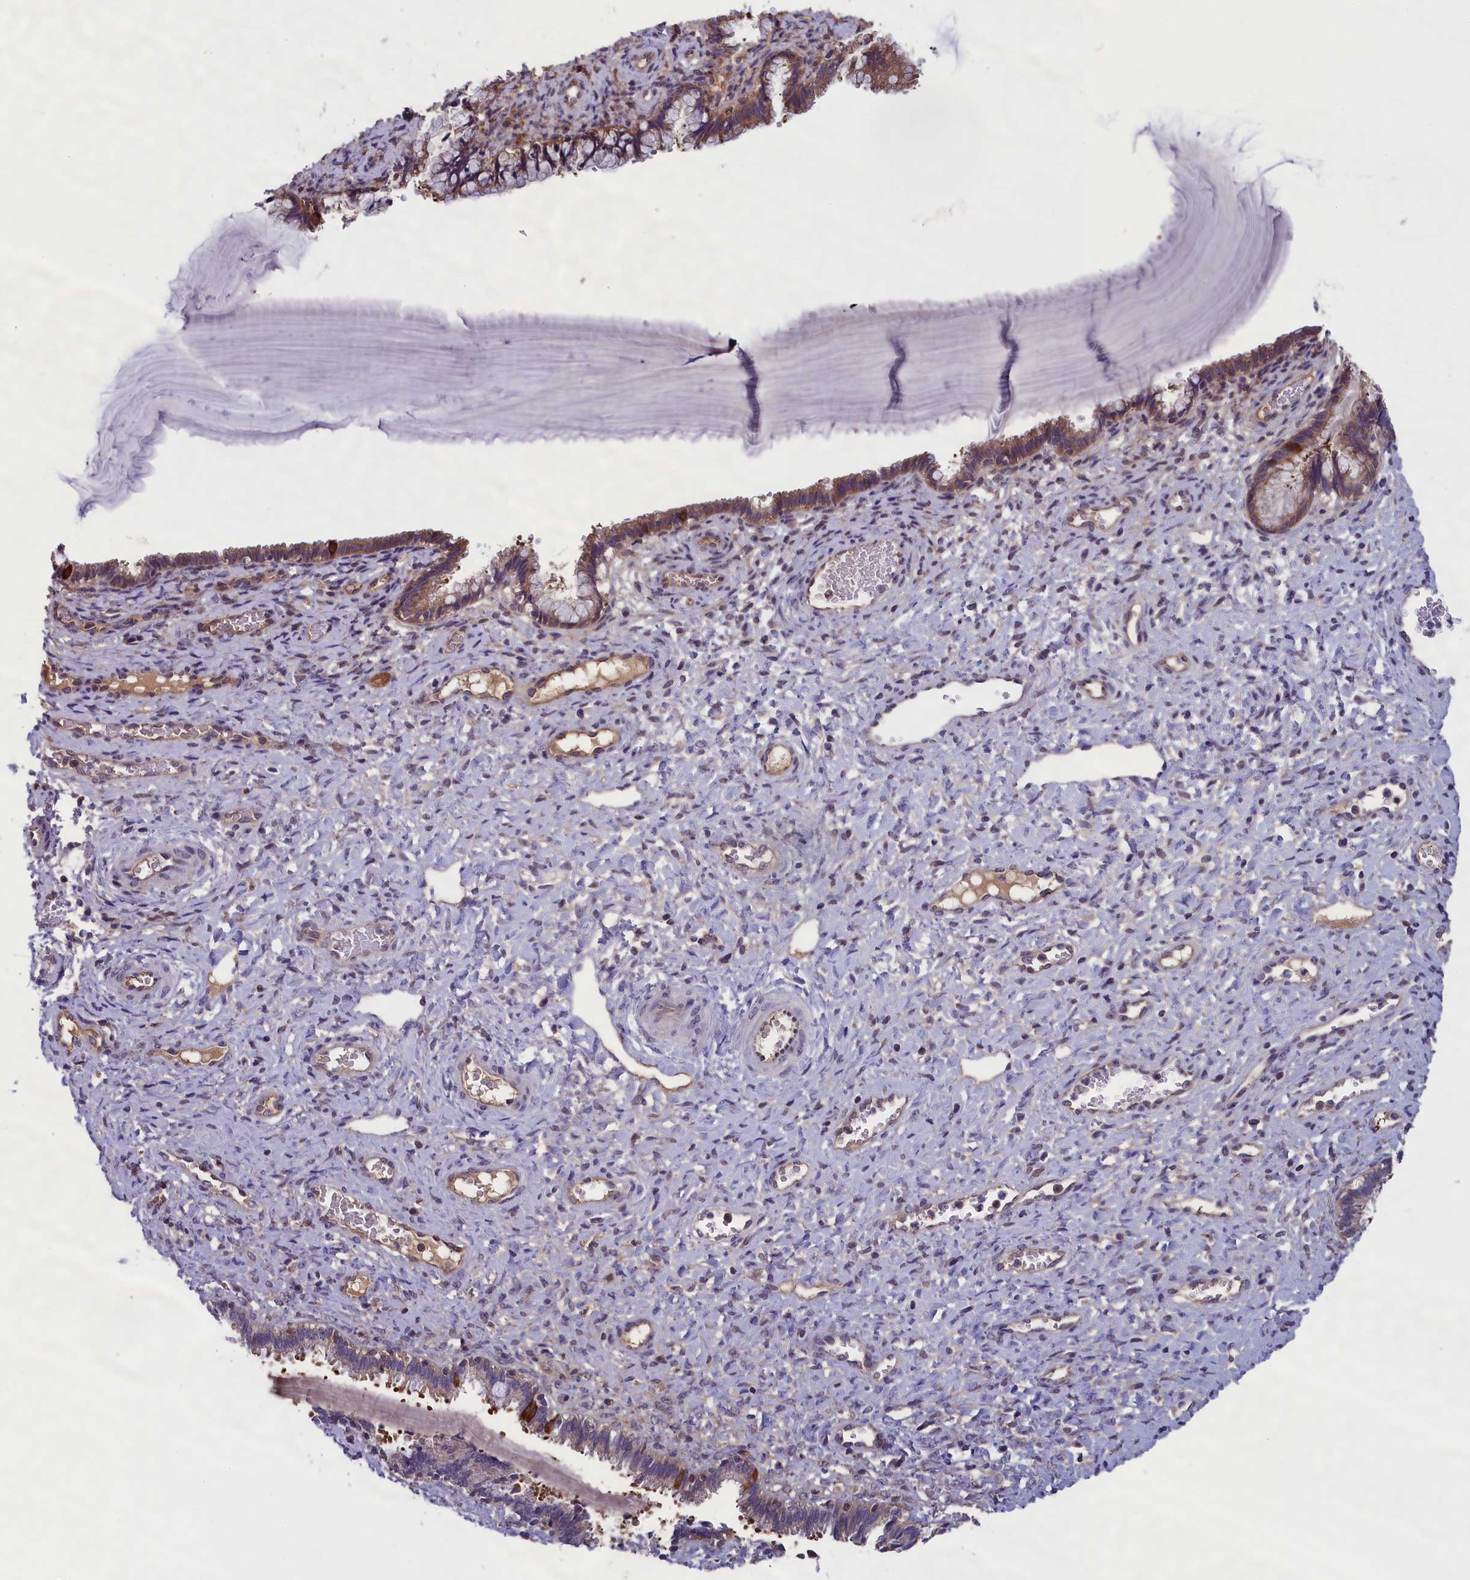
{"staining": {"intensity": "moderate", "quantity": "25%-75%", "location": "cytoplasmic/membranous"}, "tissue": "cervix", "cell_type": "Glandular cells", "image_type": "normal", "snomed": [{"axis": "morphology", "description": "Normal tissue, NOS"}, {"axis": "morphology", "description": "Adenocarcinoma, NOS"}, {"axis": "topography", "description": "Cervix"}], "caption": "Cervix was stained to show a protein in brown. There is medium levels of moderate cytoplasmic/membranous expression in approximately 25%-75% of glandular cells.", "gene": "ABCC8", "patient": {"sex": "female", "age": 29}}